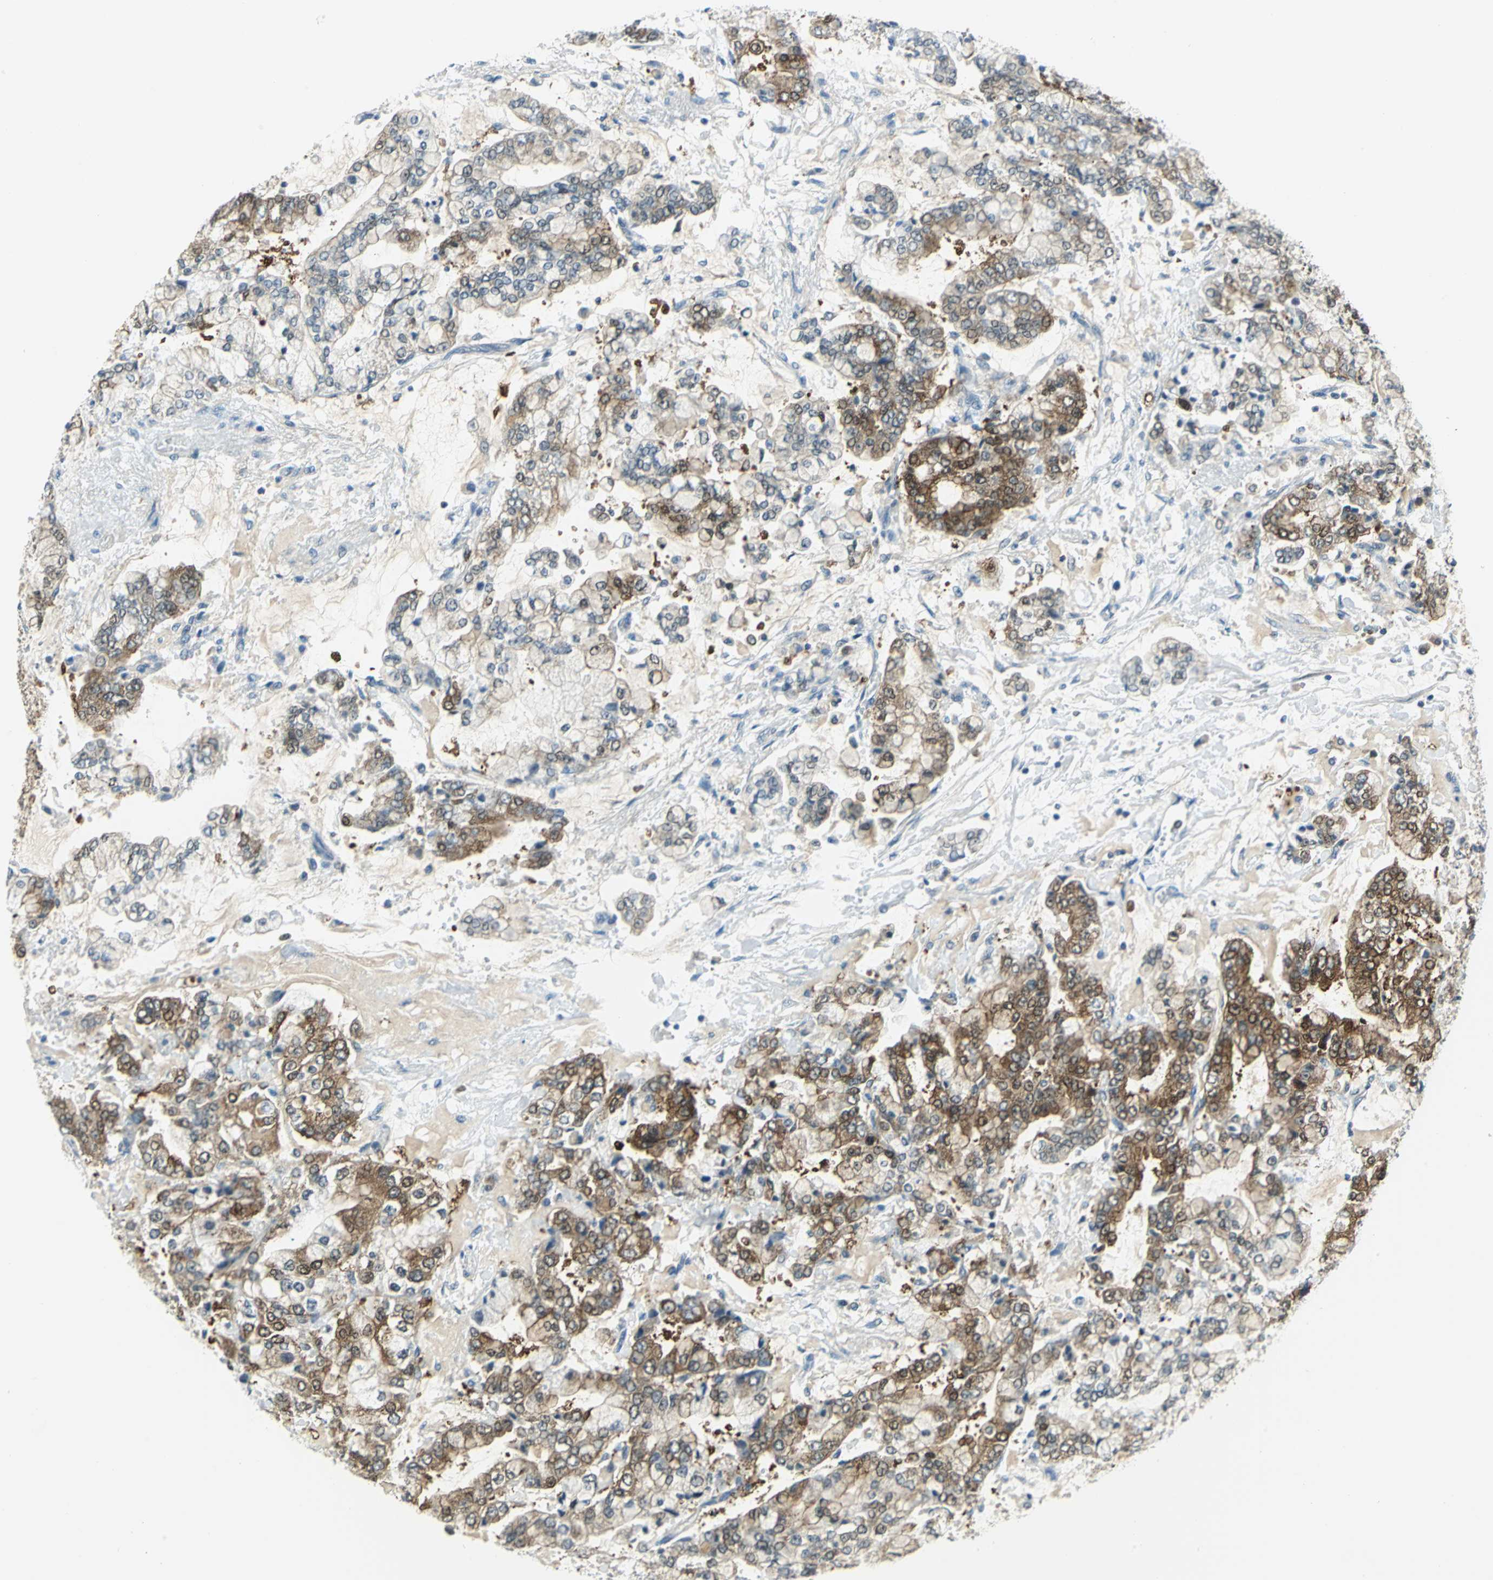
{"staining": {"intensity": "strong", "quantity": ">75%", "location": "cytoplasmic/membranous"}, "tissue": "stomach cancer", "cell_type": "Tumor cells", "image_type": "cancer", "snomed": [{"axis": "morphology", "description": "Adenocarcinoma, NOS"}, {"axis": "topography", "description": "Stomach"}], "caption": "Protein staining of adenocarcinoma (stomach) tissue displays strong cytoplasmic/membranous positivity in about >75% of tumor cells. The staining was performed using DAB (3,3'-diaminobenzidine), with brown indicating positive protein expression. Nuclei are stained blue with hematoxylin.", "gene": "ALDOA", "patient": {"sex": "male", "age": 76}}